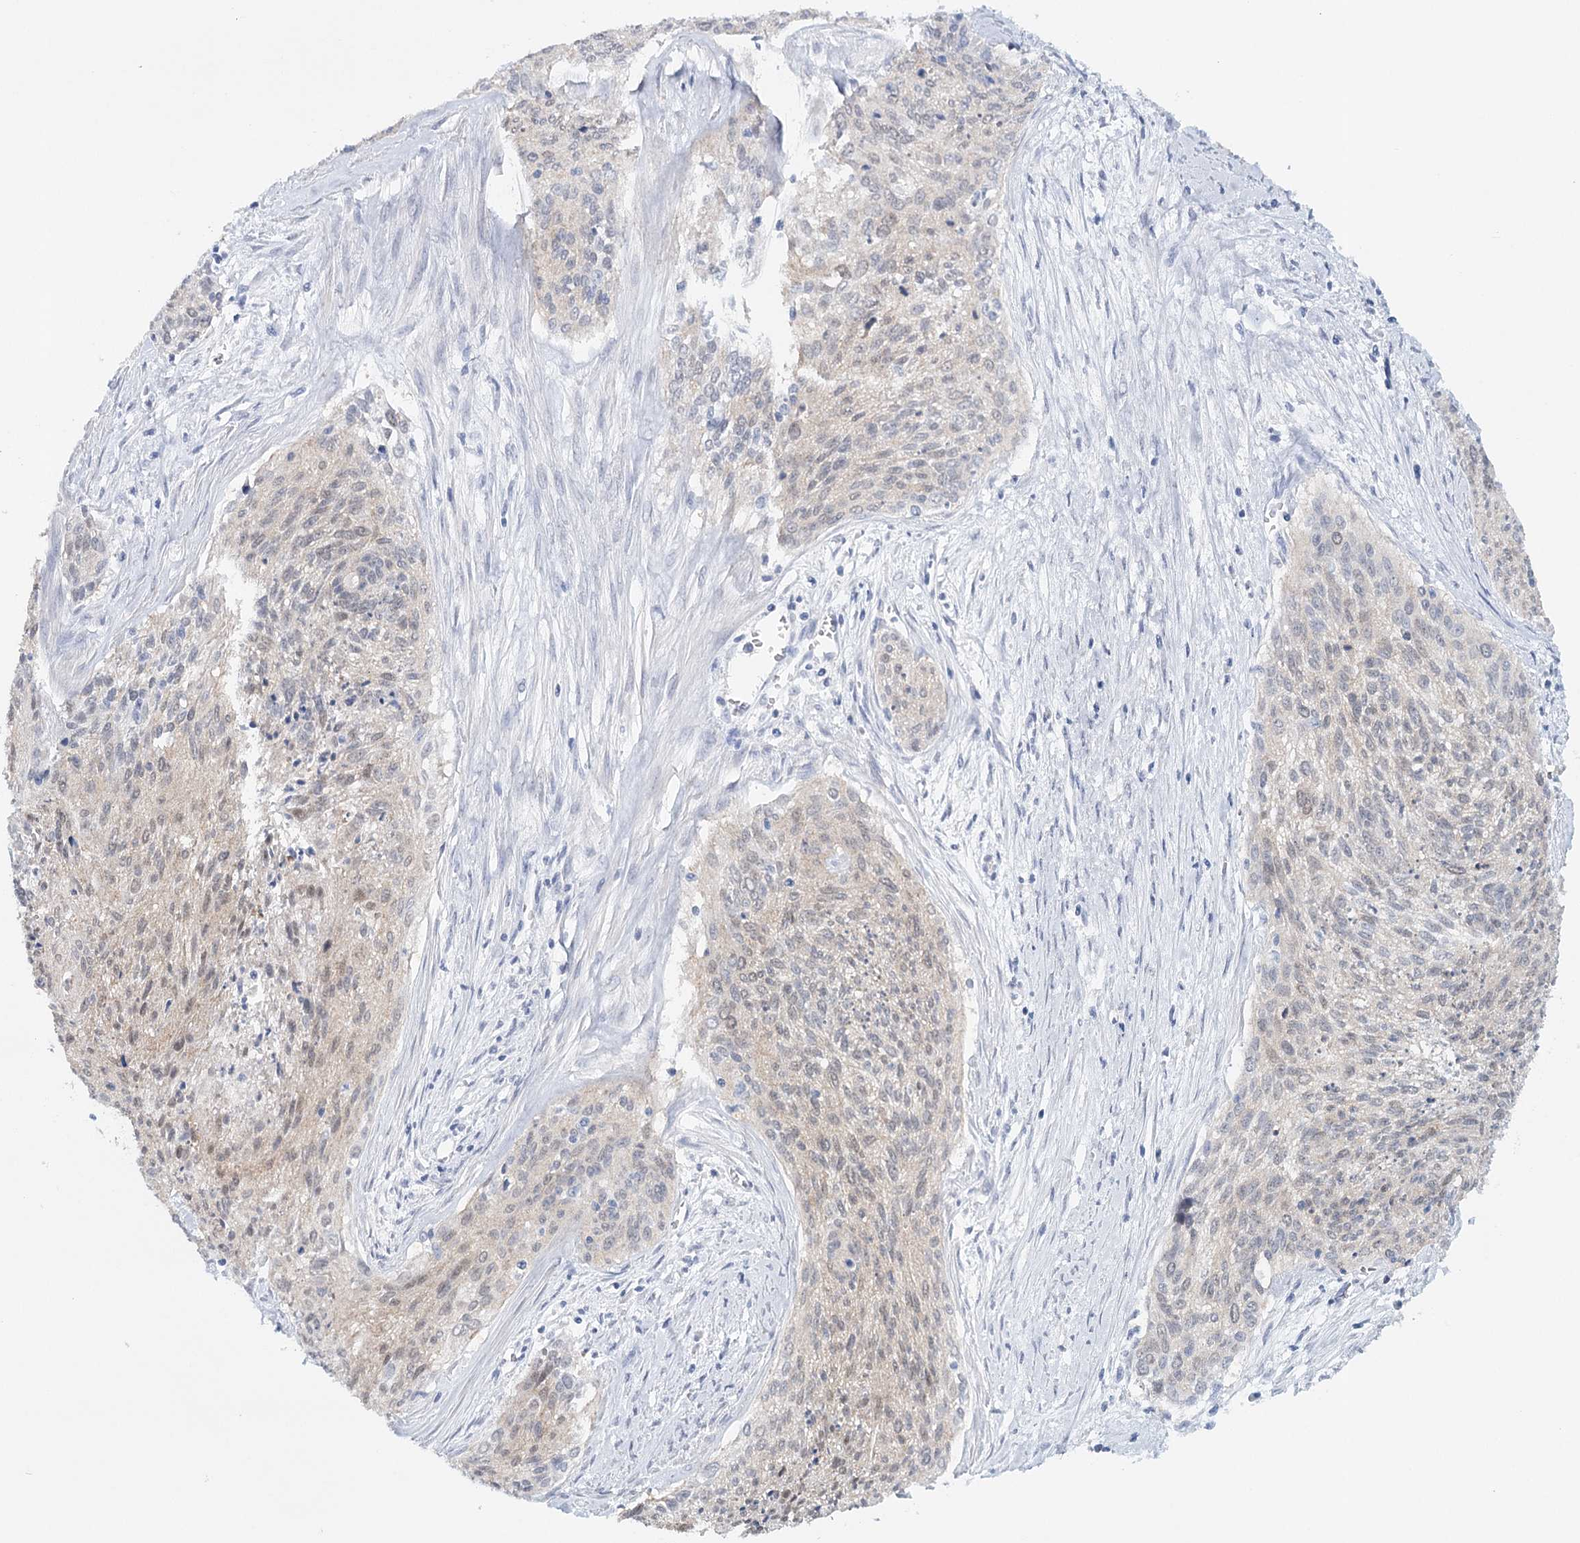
{"staining": {"intensity": "weak", "quantity": "<25%", "location": "nuclear"}, "tissue": "cervical cancer", "cell_type": "Tumor cells", "image_type": "cancer", "snomed": [{"axis": "morphology", "description": "Squamous cell carcinoma, NOS"}, {"axis": "topography", "description": "Cervix"}], "caption": "Tumor cells are negative for protein expression in human cervical squamous cell carcinoma.", "gene": "HSPA4L", "patient": {"sex": "female", "age": 55}}